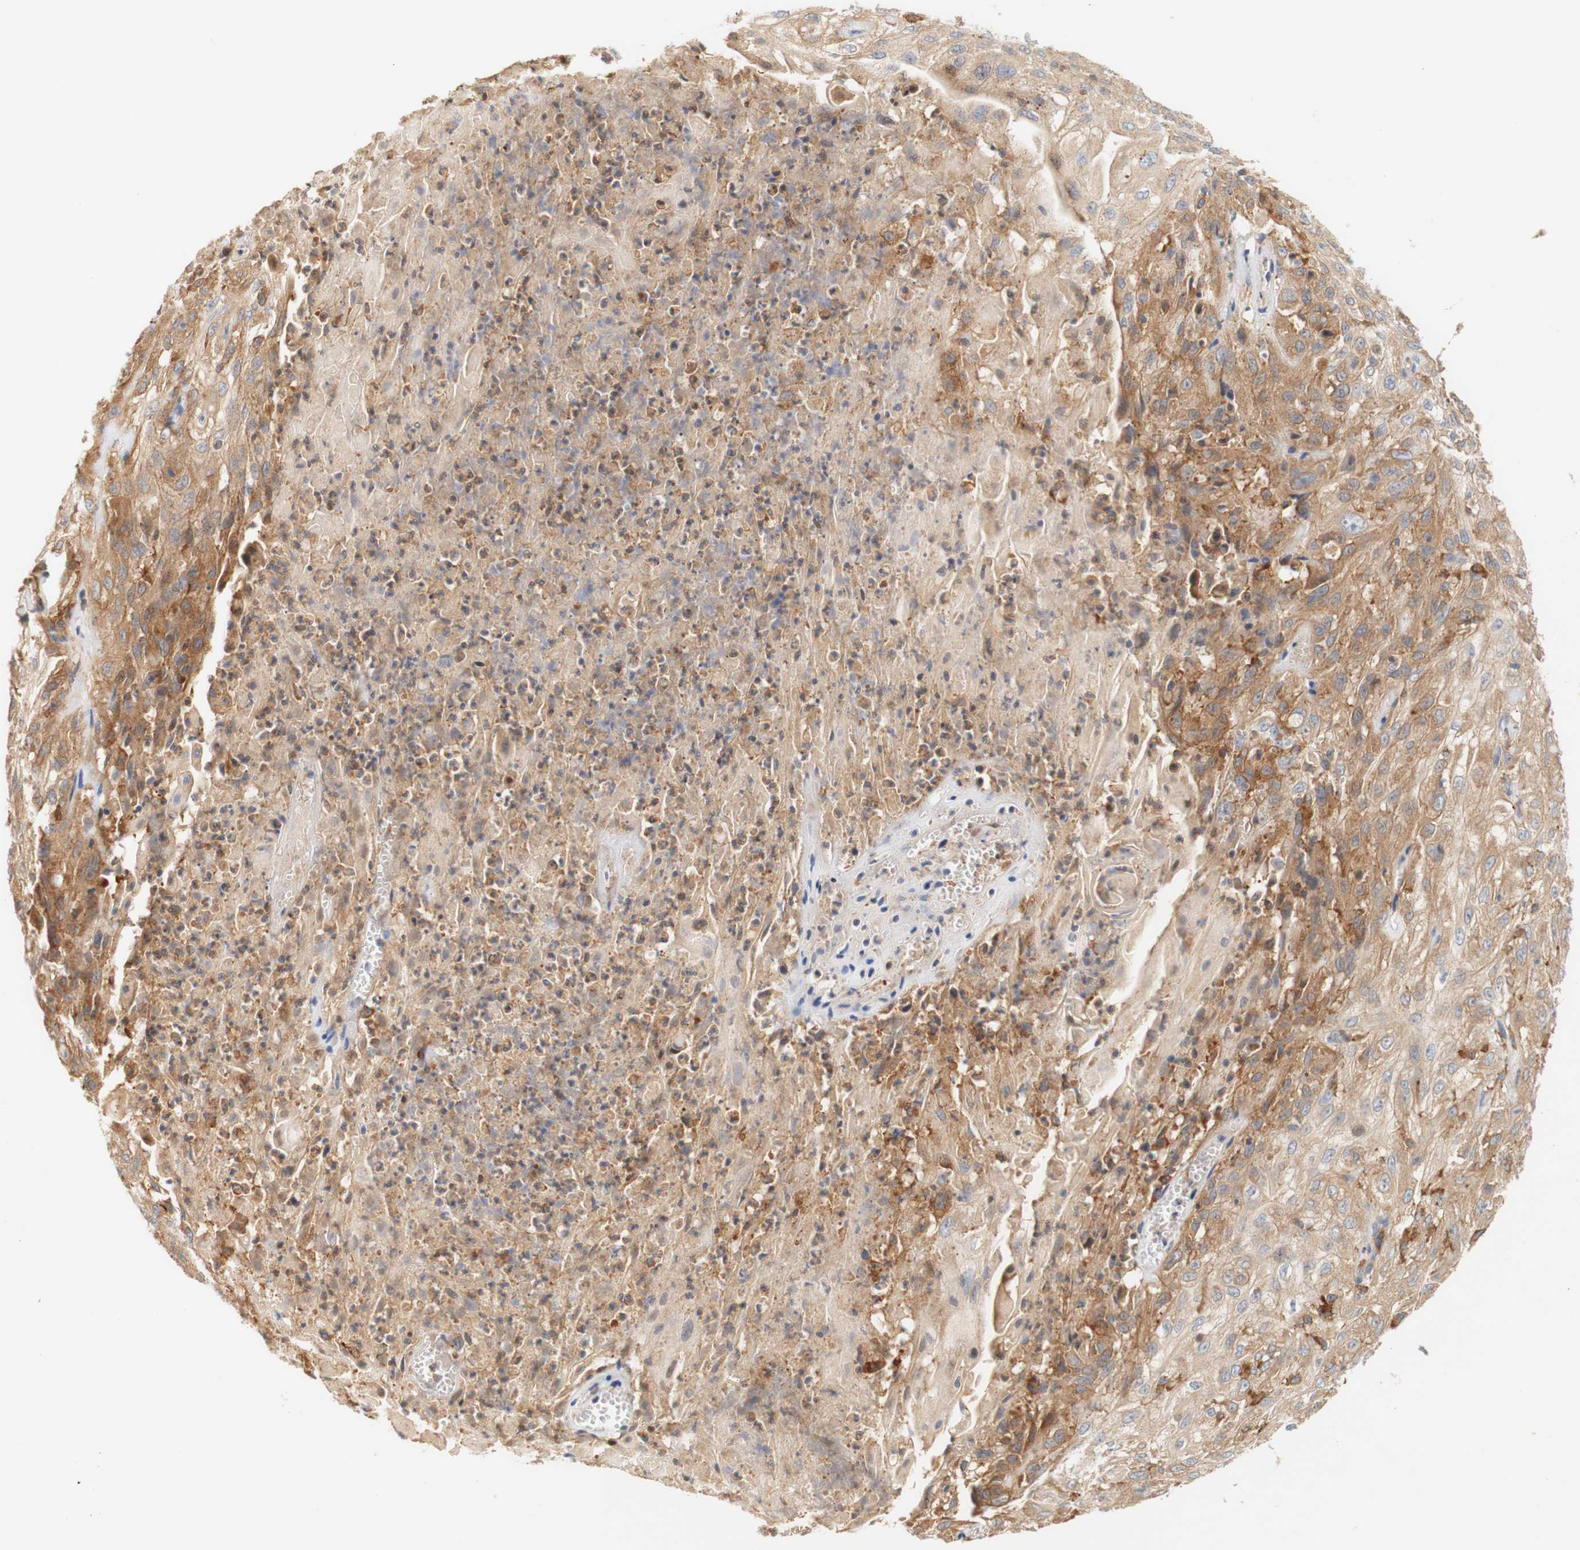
{"staining": {"intensity": "moderate", "quantity": "25%-75%", "location": "cytoplasmic/membranous"}, "tissue": "skin cancer", "cell_type": "Tumor cells", "image_type": "cancer", "snomed": [{"axis": "morphology", "description": "Squamous cell carcinoma, NOS"}, {"axis": "topography", "description": "Skin"}], "caption": "The micrograph displays staining of skin squamous cell carcinoma, revealing moderate cytoplasmic/membranous protein expression (brown color) within tumor cells.", "gene": "PCDH7", "patient": {"sex": "male", "age": 75}}